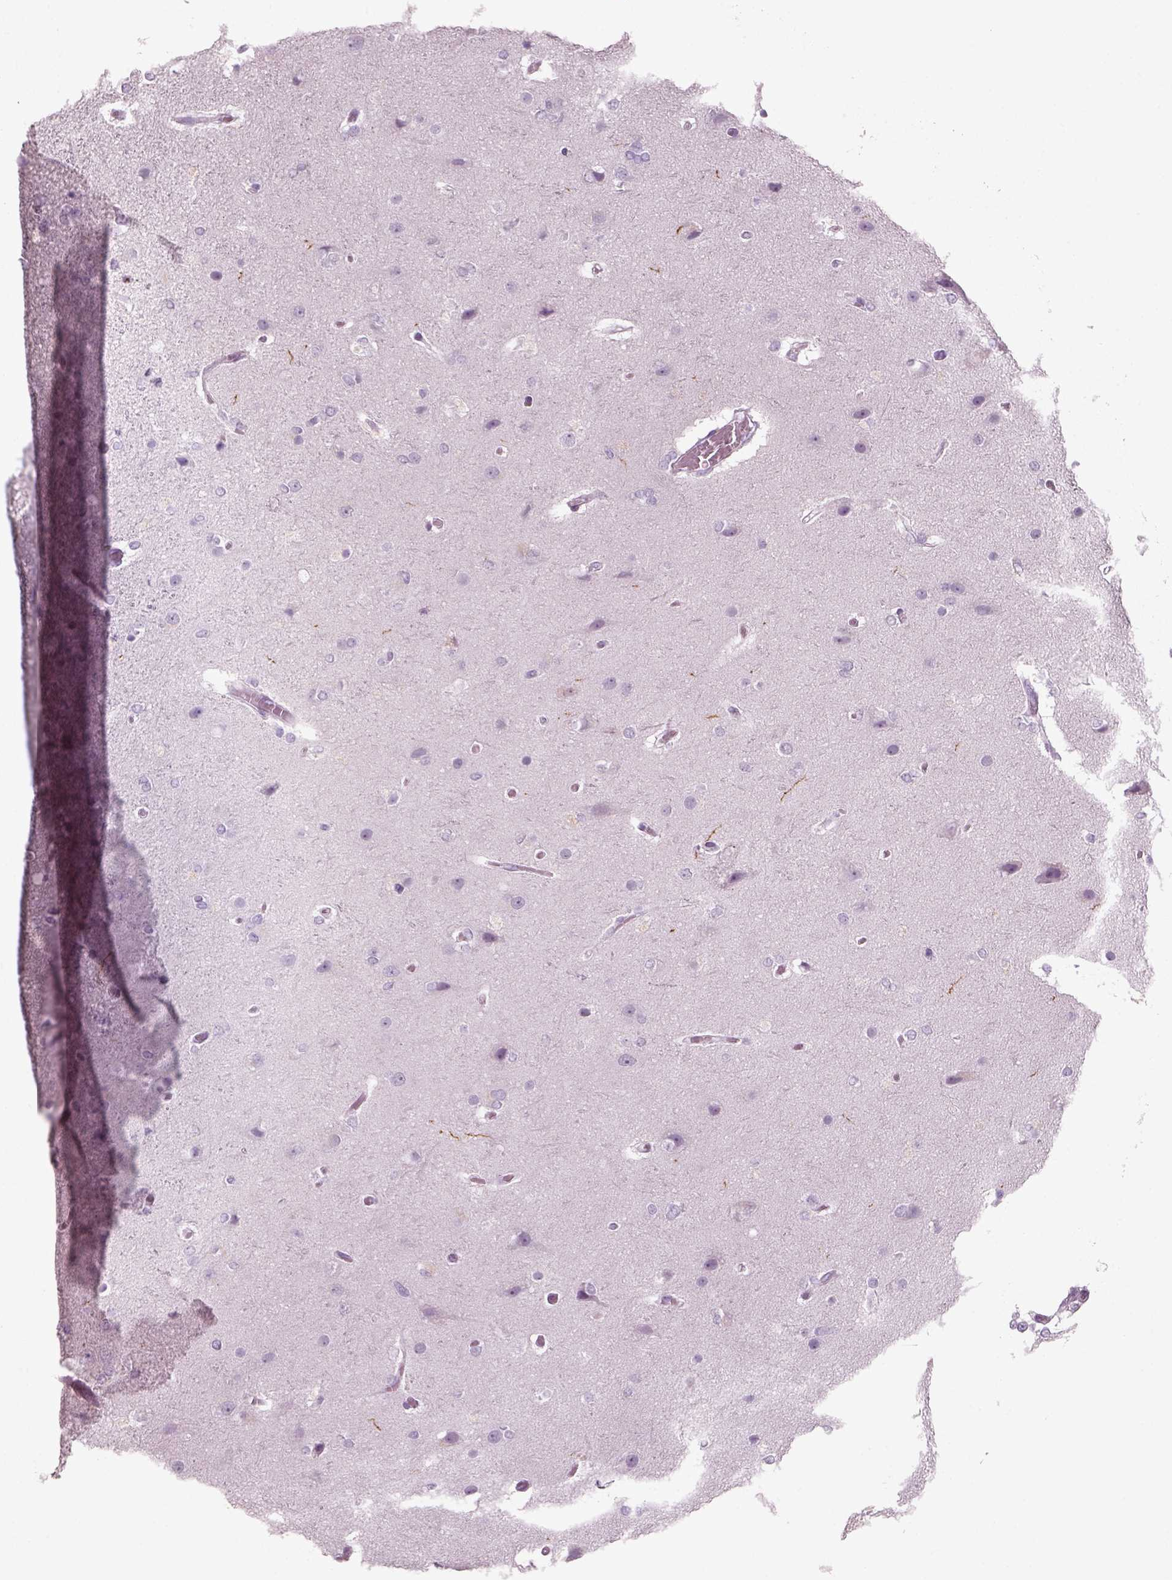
{"staining": {"intensity": "negative", "quantity": "none", "location": "none"}, "tissue": "glioma", "cell_type": "Tumor cells", "image_type": "cancer", "snomed": [{"axis": "morphology", "description": "Glioma, malignant, High grade"}, {"axis": "topography", "description": "Brain"}], "caption": "IHC micrograph of neoplastic tissue: malignant glioma (high-grade) stained with DAB (3,3'-diaminobenzidine) demonstrates no significant protein staining in tumor cells.", "gene": "SLC6A2", "patient": {"sex": "female", "age": 61}}